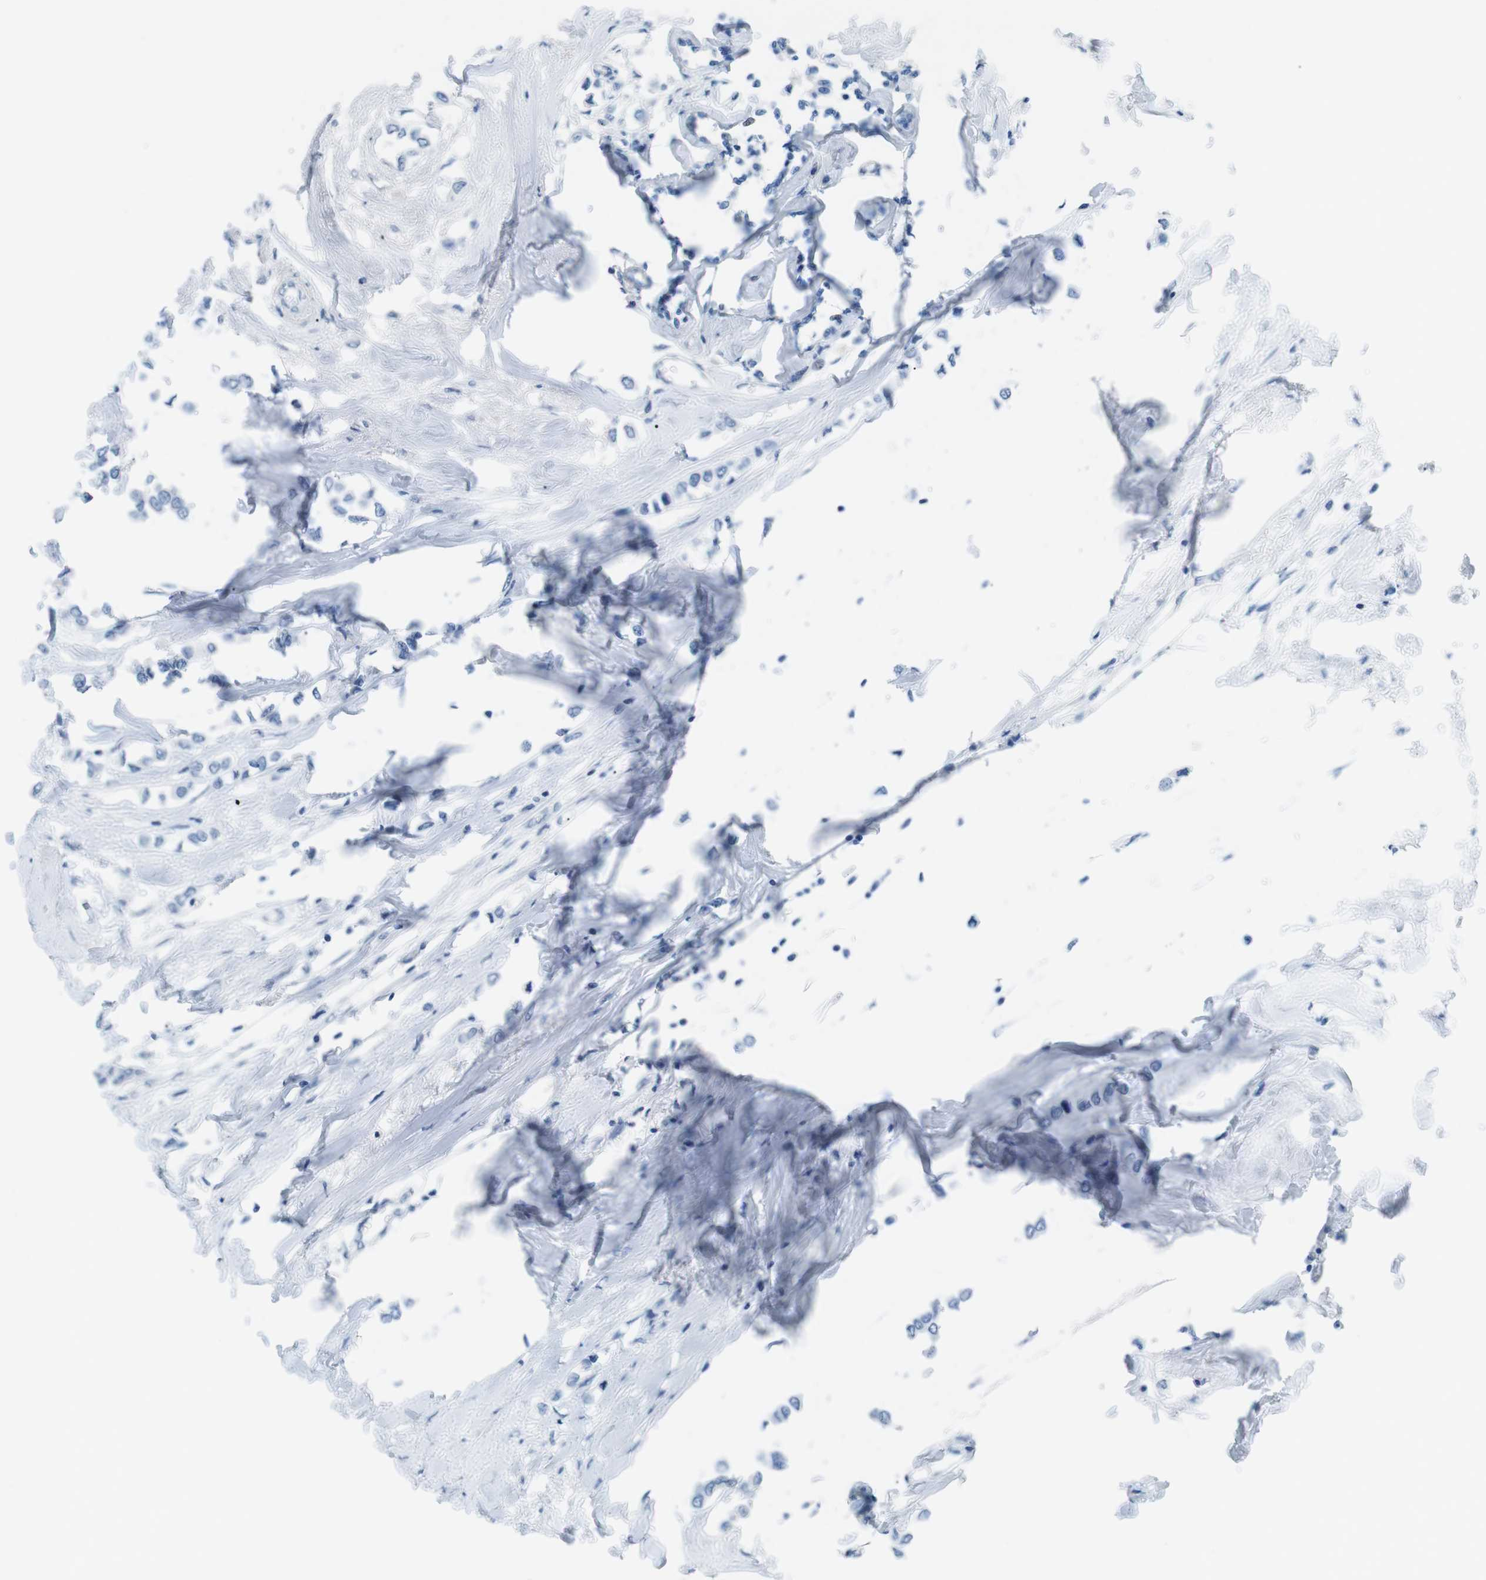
{"staining": {"intensity": "negative", "quantity": "none", "location": "none"}, "tissue": "breast cancer", "cell_type": "Tumor cells", "image_type": "cancer", "snomed": [{"axis": "morphology", "description": "Lobular carcinoma"}, {"axis": "topography", "description": "Breast"}], "caption": "IHC micrograph of human breast lobular carcinoma stained for a protein (brown), which demonstrates no positivity in tumor cells. Nuclei are stained in blue.", "gene": "MUC2", "patient": {"sex": "female", "age": 51}}